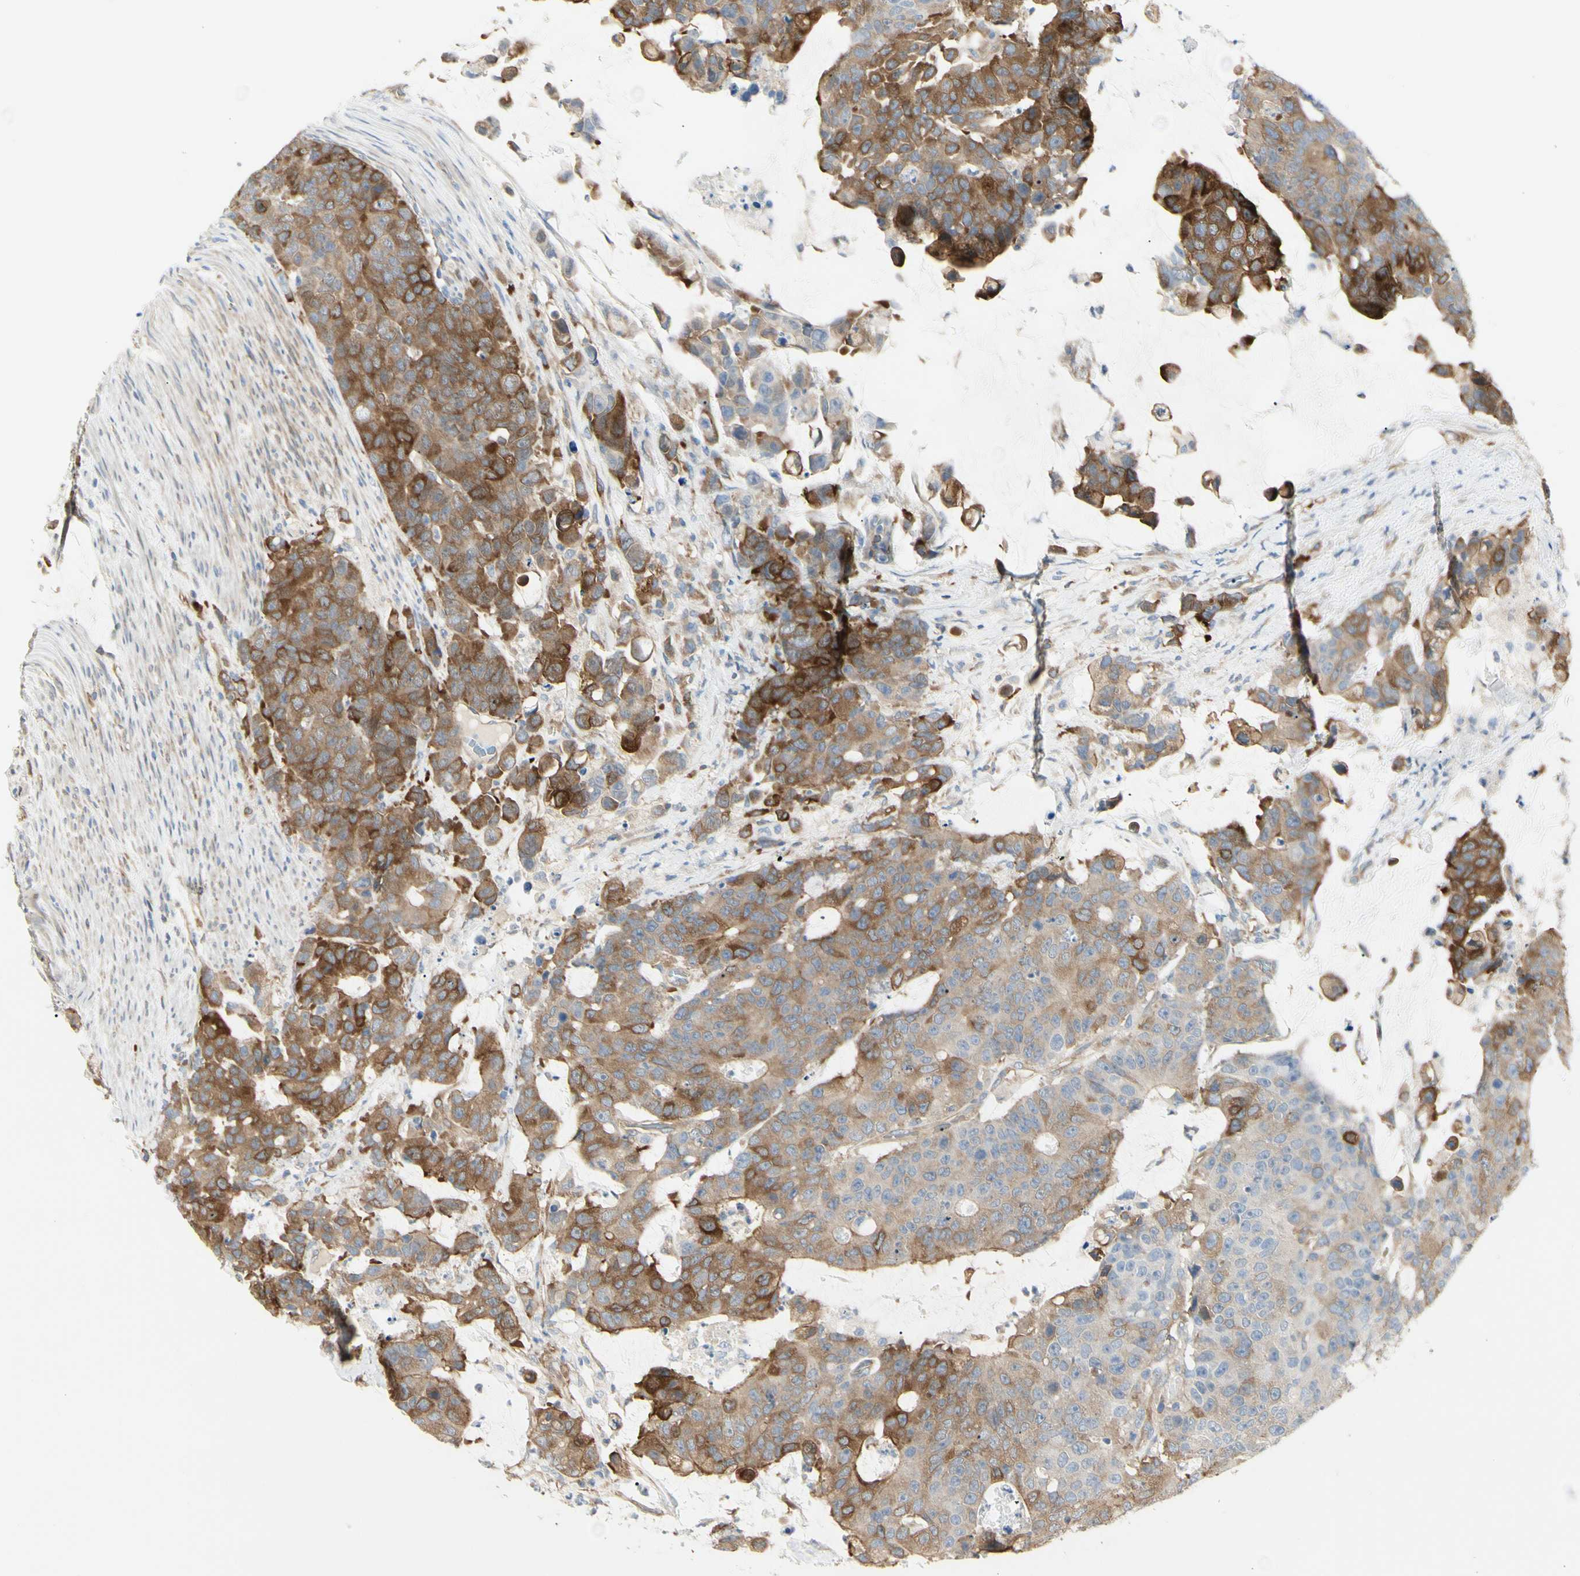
{"staining": {"intensity": "moderate", "quantity": ">75%", "location": "cytoplasmic/membranous"}, "tissue": "colorectal cancer", "cell_type": "Tumor cells", "image_type": "cancer", "snomed": [{"axis": "morphology", "description": "Adenocarcinoma, NOS"}, {"axis": "topography", "description": "Colon"}], "caption": "Protein expression analysis of colorectal cancer (adenocarcinoma) shows moderate cytoplasmic/membranous staining in about >75% of tumor cells.", "gene": "NFKB2", "patient": {"sex": "female", "age": 86}}